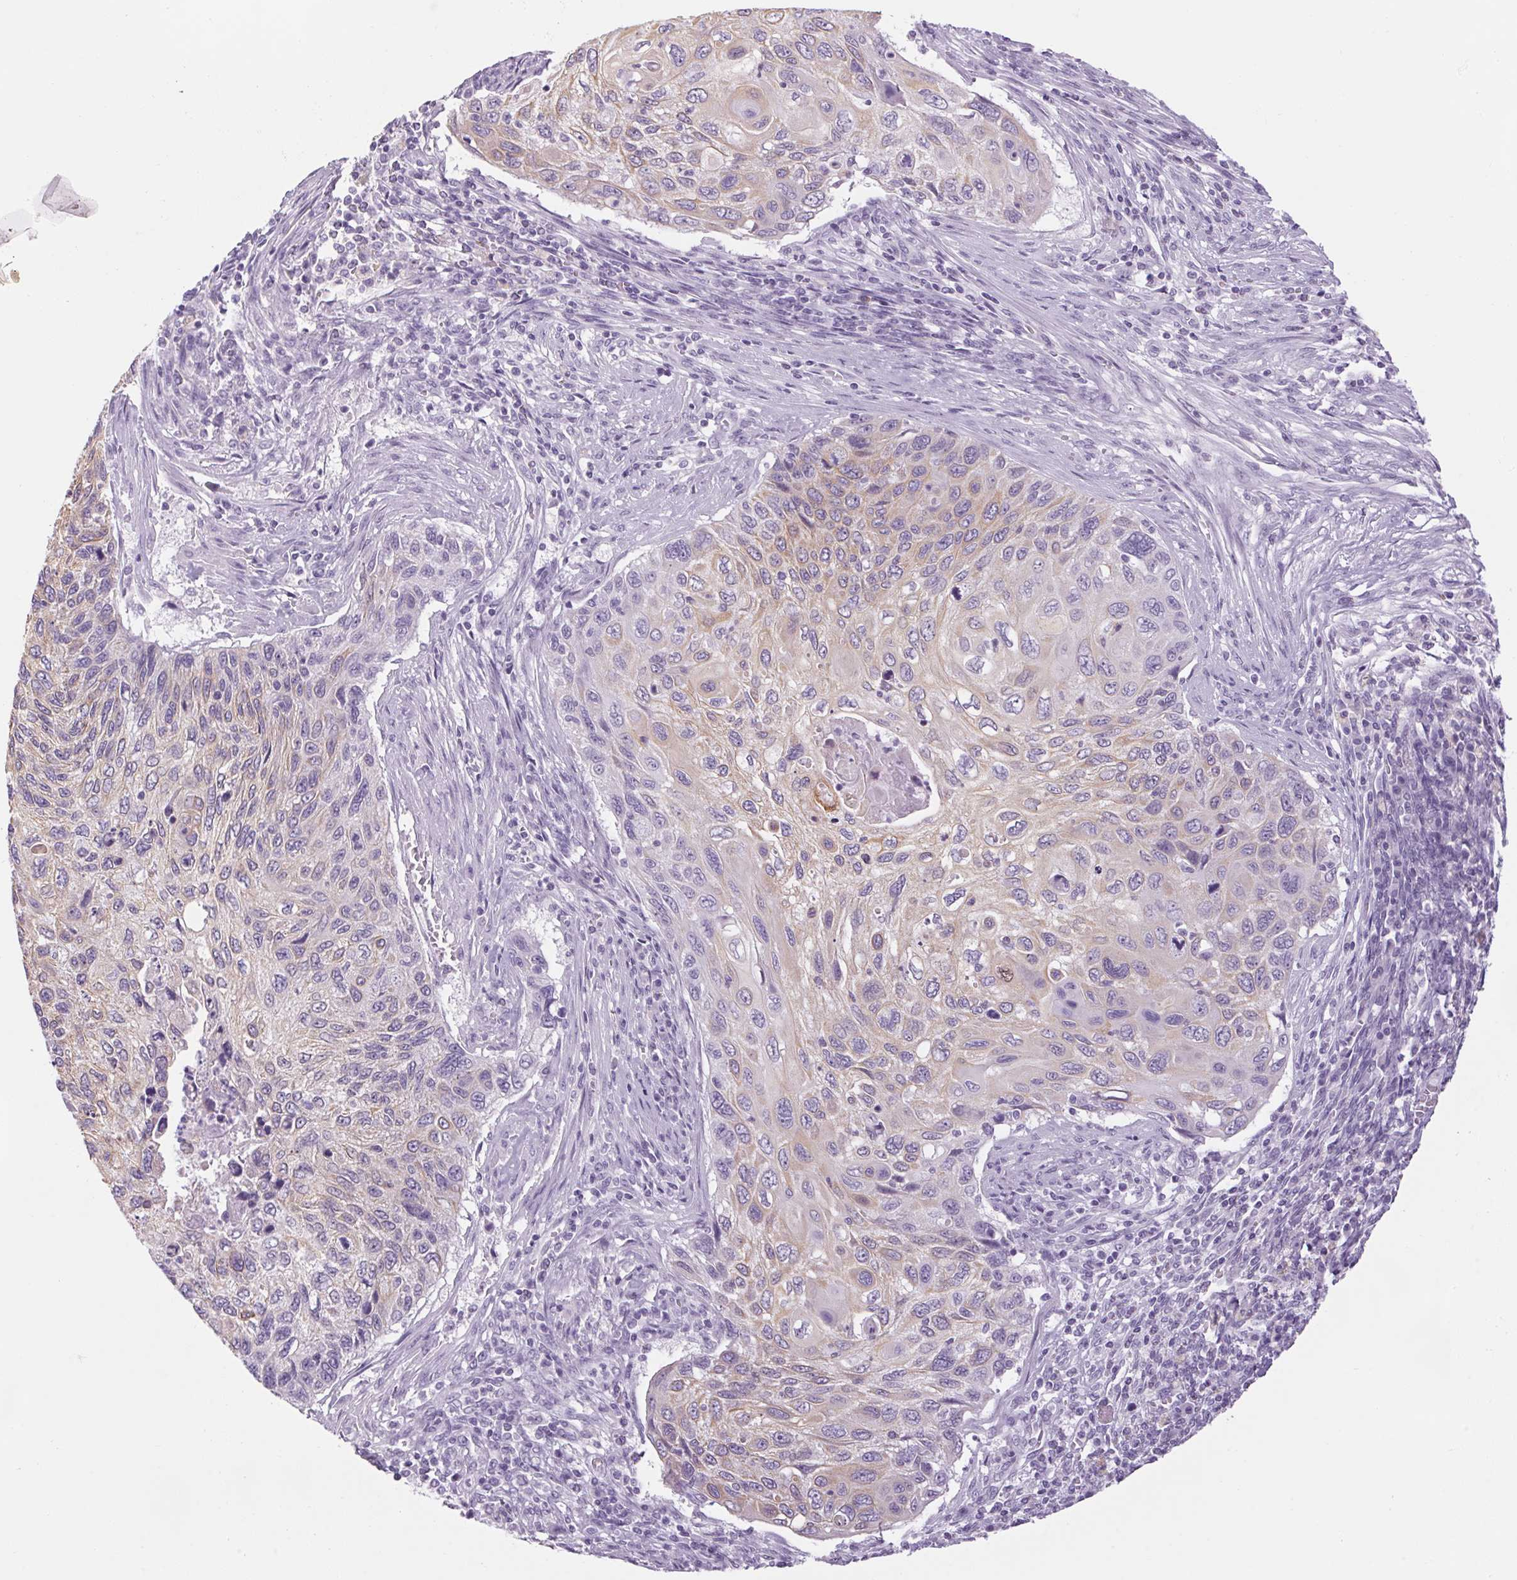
{"staining": {"intensity": "weak", "quantity": "25%-75%", "location": "cytoplasmic/membranous"}, "tissue": "cervical cancer", "cell_type": "Tumor cells", "image_type": "cancer", "snomed": [{"axis": "morphology", "description": "Squamous cell carcinoma, NOS"}, {"axis": "topography", "description": "Cervix"}], "caption": "A high-resolution histopathology image shows IHC staining of cervical squamous cell carcinoma, which reveals weak cytoplasmic/membranous expression in about 25%-75% of tumor cells.", "gene": "RPTN", "patient": {"sex": "female", "age": 70}}